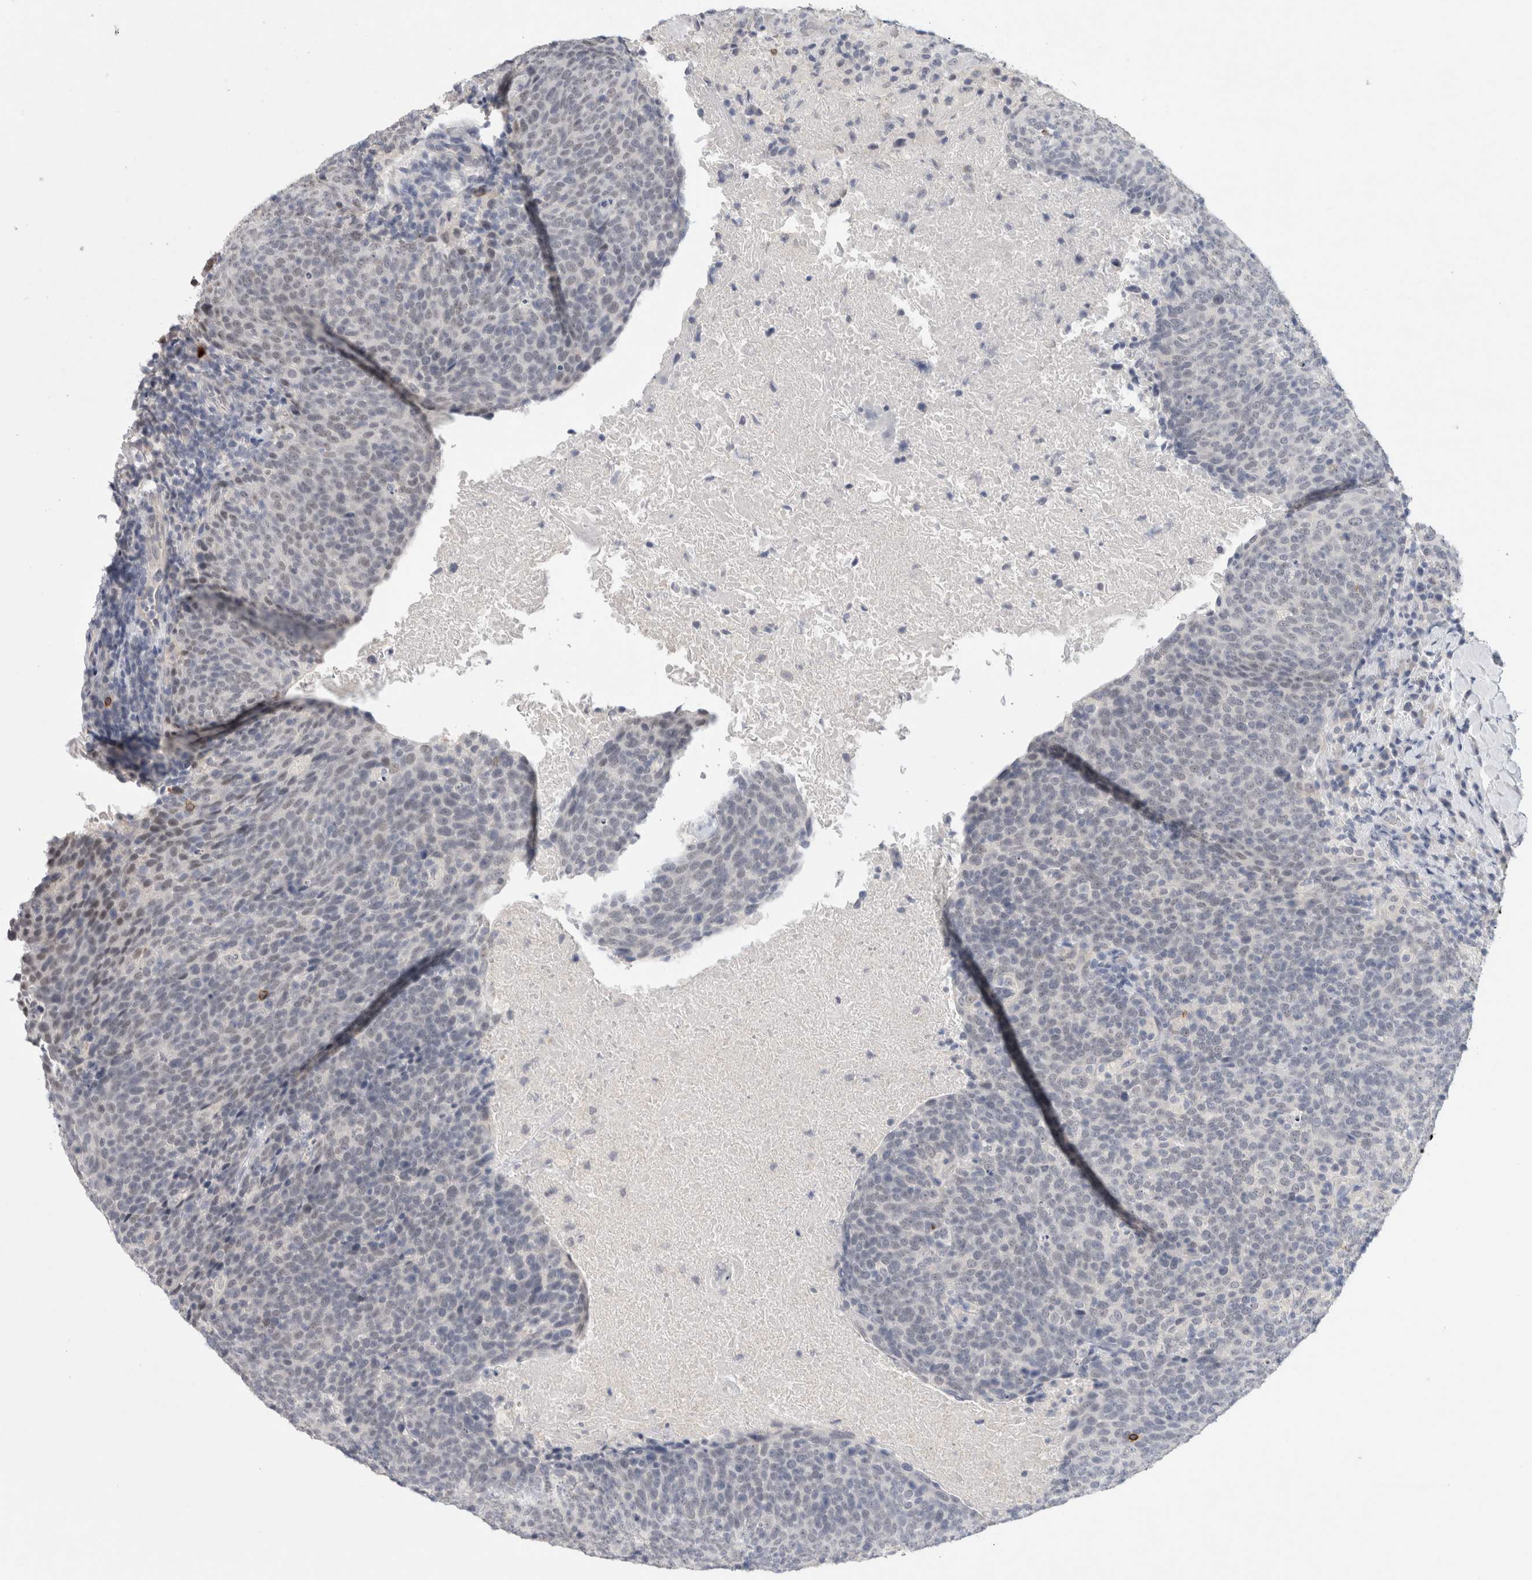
{"staining": {"intensity": "weak", "quantity": "<25%", "location": "nuclear"}, "tissue": "head and neck cancer", "cell_type": "Tumor cells", "image_type": "cancer", "snomed": [{"axis": "morphology", "description": "Squamous cell carcinoma, NOS"}, {"axis": "morphology", "description": "Squamous cell carcinoma, metastatic, NOS"}, {"axis": "topography", "description": "Lymph node"}, {"axis": "topography", "description": "Head-Neck"}], "caption": "This is a histopathology image of IHC staining of head and neck metastatic squamous cell carcinoma, which shows no positivity in tumor cells. Nuclei are stained in blue.", "gene": "TONSL", "patient": {"sex": "male", "age": 62}}